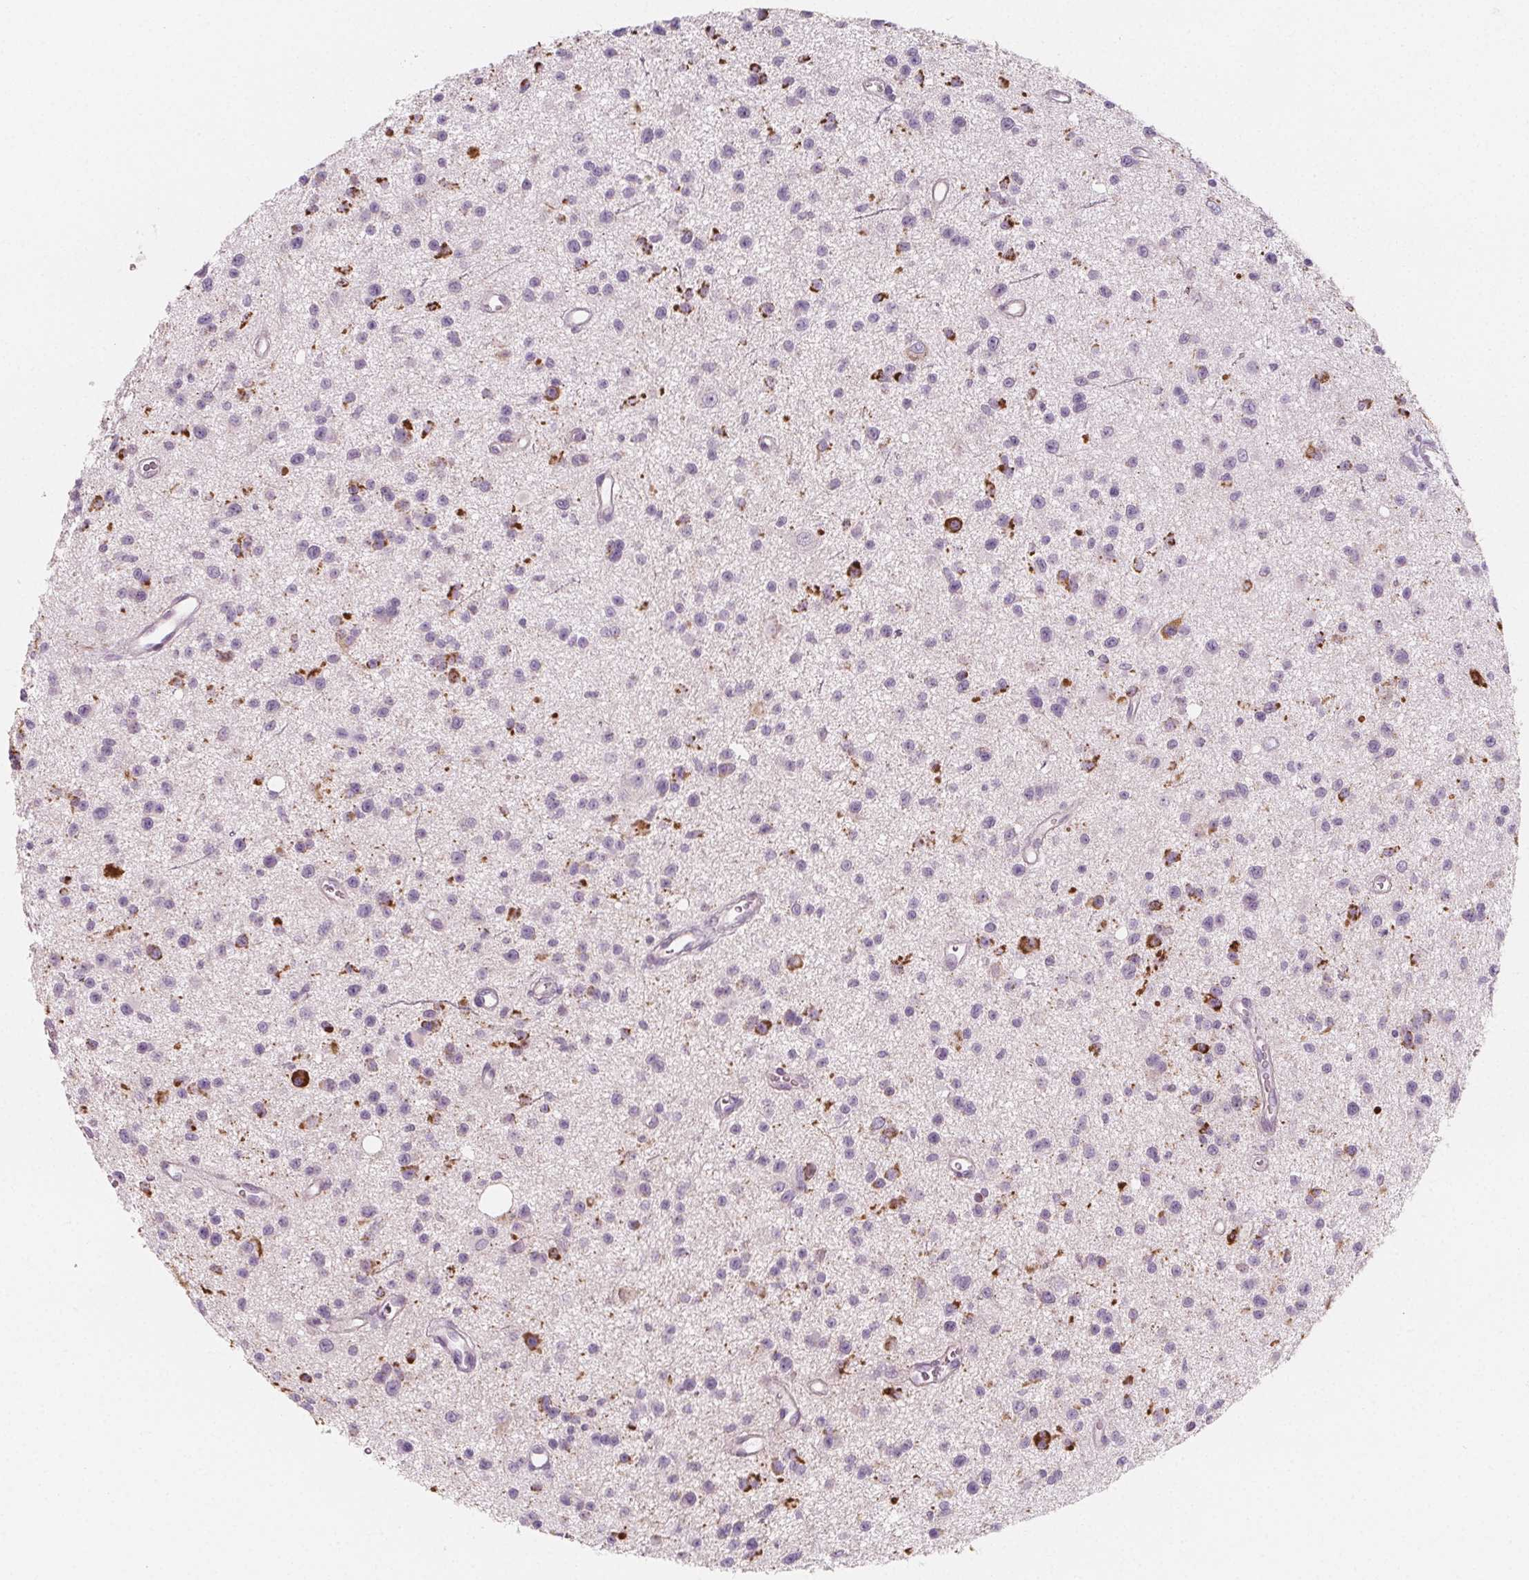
{"staining": {"intensity": "strong", "quantity": "<25%", "location": "cytoplasmic/membranous"}, "tissue": "glioma", "cell_type": "Tumor cells", "image_type": "cancer", "snomed": [{"axis": "morphology", "description": "Glioma, malignant, Low grade"}, {"axis": "topography", "description": "Brain"}], "caption": "Immunohistochemical staining of glioma demonstrates strong cytoplasmic/membranous protein expression in approximately <25% of tumor cells.", "gene": "IL17C", "patient": {"sex": "male", "age": 43}}